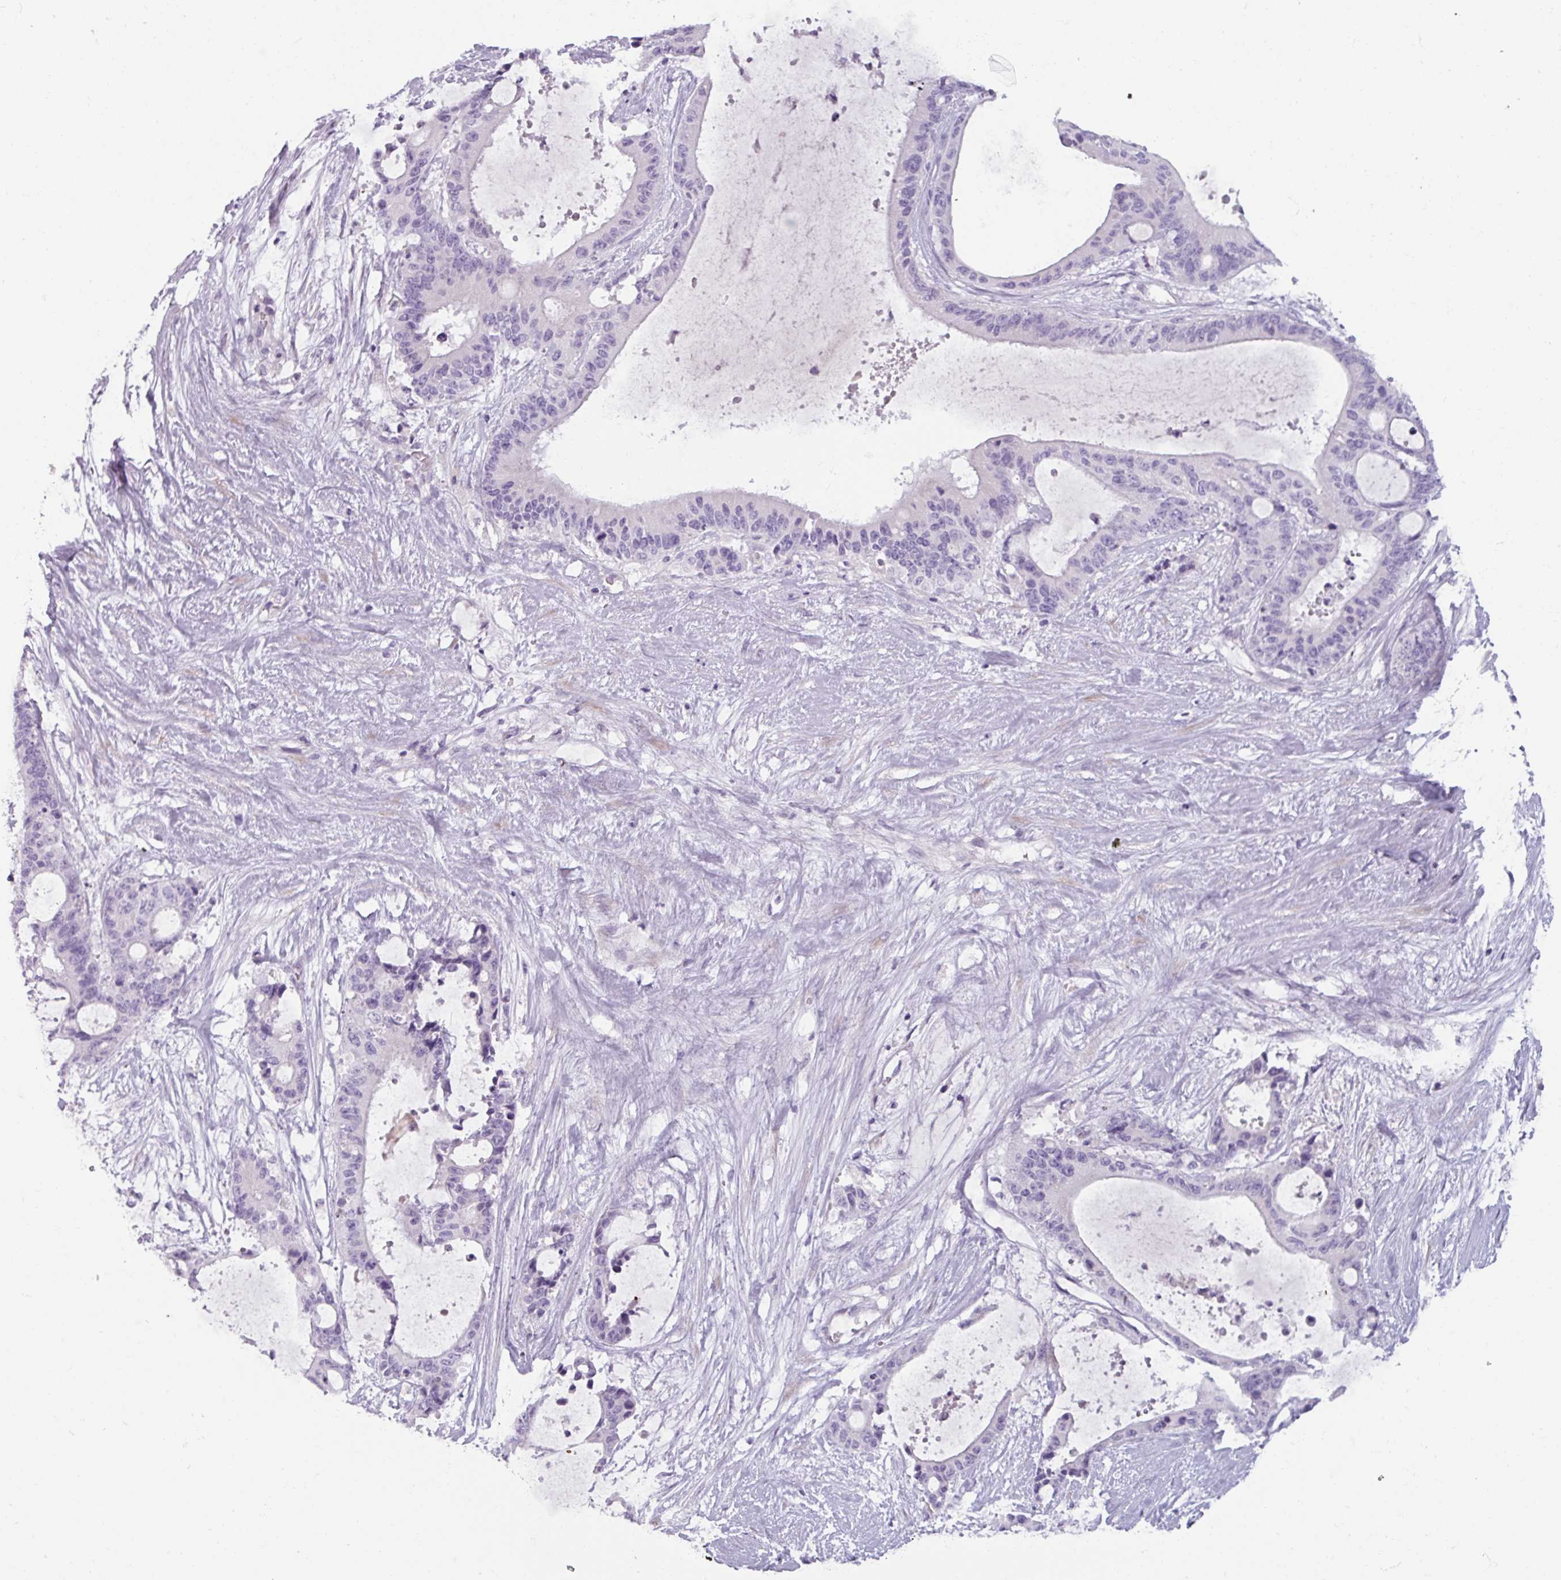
{"staining": {"intensity": "negative", "quantity": "none", "location": "none"}, "tissue": "liver cancer", "cell_type": "Tumor cells", "image_type": "cancer", "snomed": [{"axis": "morphology", "description": "Normal tissue, NOS"}, {"axis": "morphology", "description": "Cholangiocarcinoma"}, {"axis": "topography", "description": "Liver"}, {"axis": "topography", "description": "Peripheral nerve tissue"}], "caption": "Immunohistochemical staining of liver cholangiocarcinoma reveals no significant staining in tumor cells.", "gene": "SMIM11", "patient": {"sex": "female", "age": 73}}